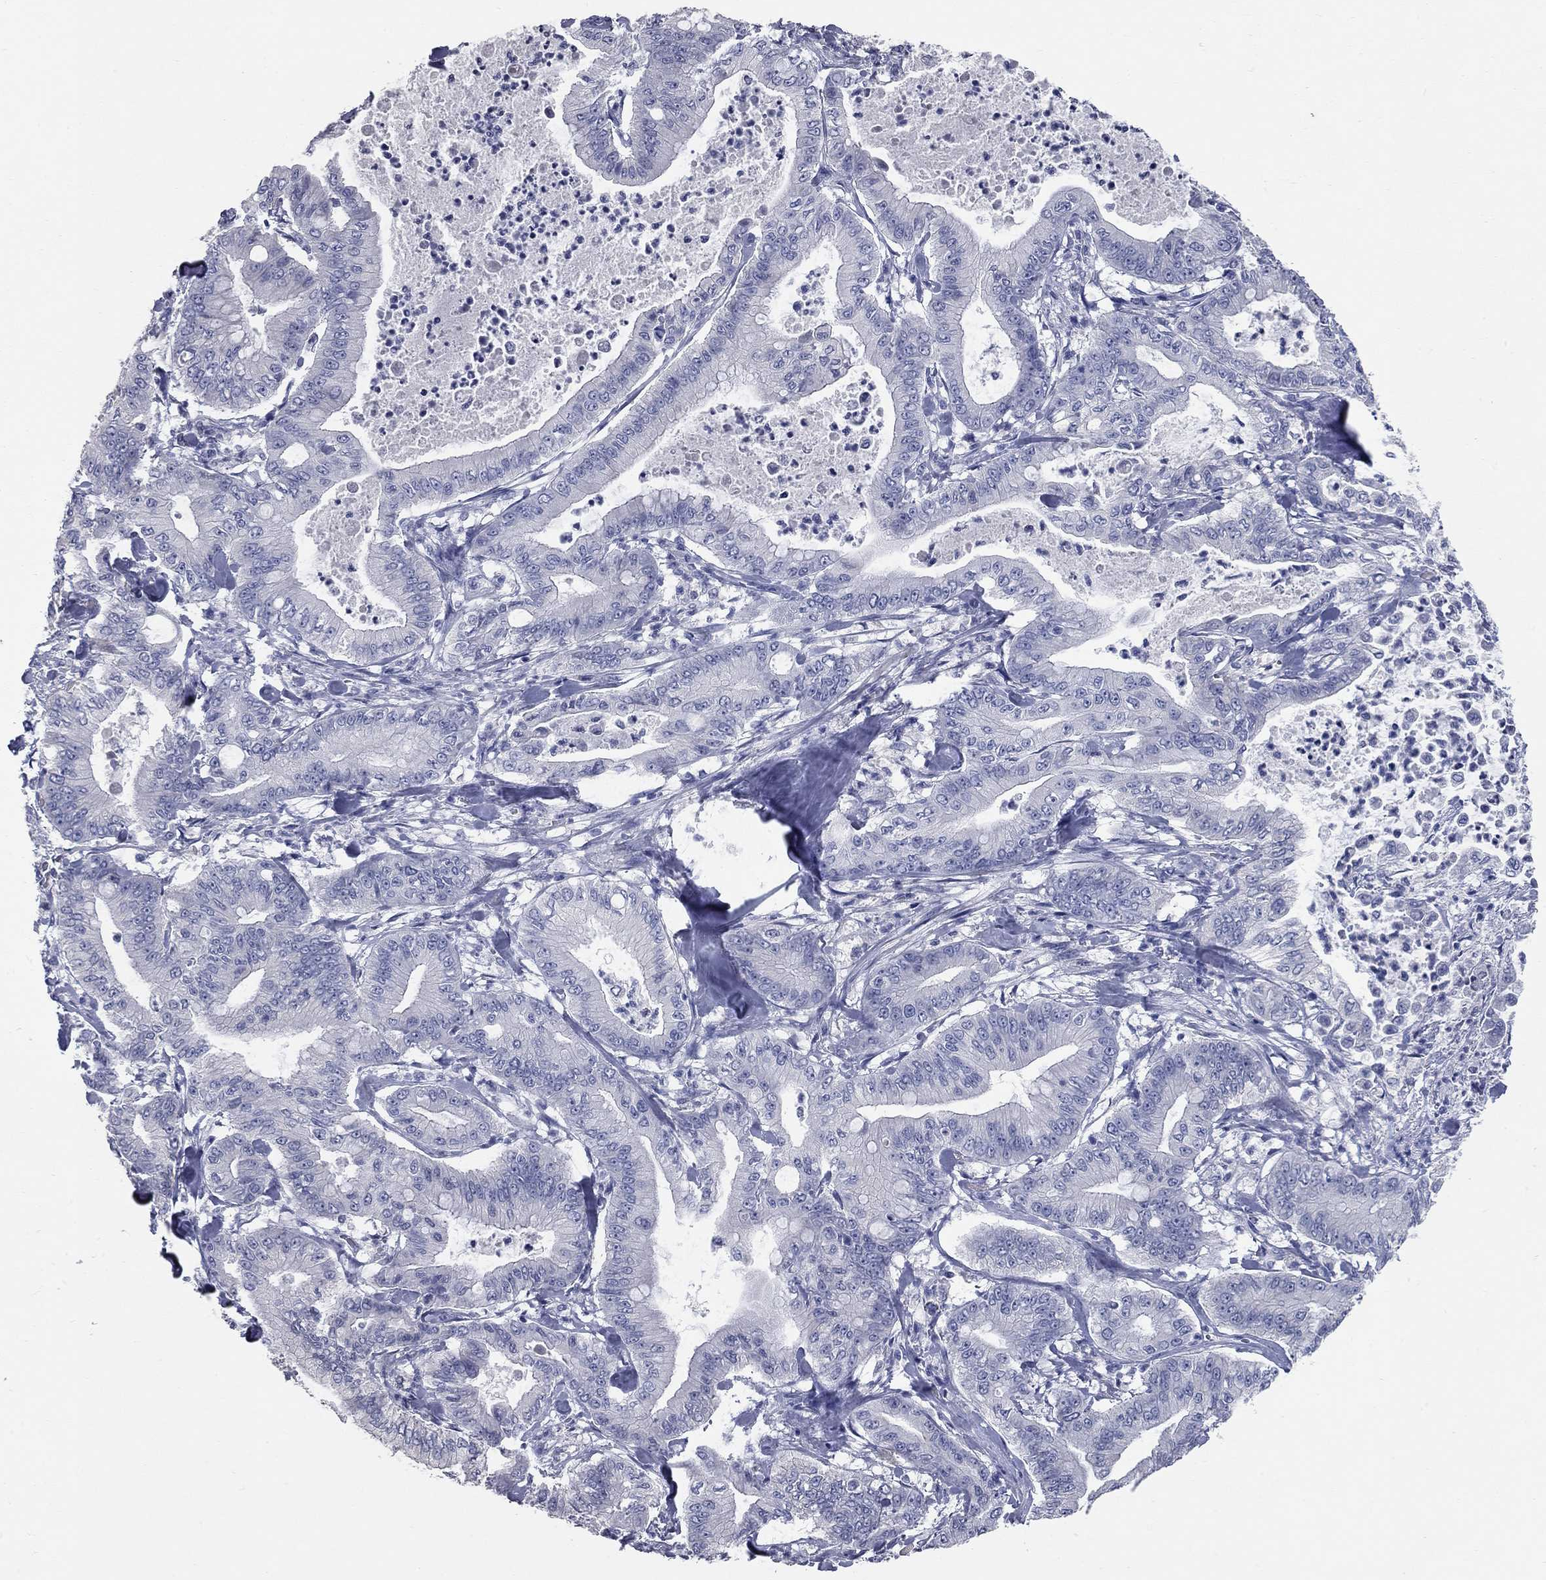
{"staining": {"intensity": "negative", "quantity": "none", "location": "none"}, "tissue": "pancreatic cancer", "cell_type": "Tumor cells", "image_type": "cancer", "snomed": [{"axis": "morphology", "description": "Adenocarcinoma, NOS"}, {"axis": "topography", "description": "Pancreas"}], "caption": "A histopathology image of pancreatic adenocarcinoma stained for a protein displays no brown staining in tumor cells. (DAB (3,3'-diaminobenzidine) immunohistochemistry (IHC) visualized using brightfield microscopy, high magnification).", "gene": "SYT12", "patient": {"sex": "male", "age": 71}}